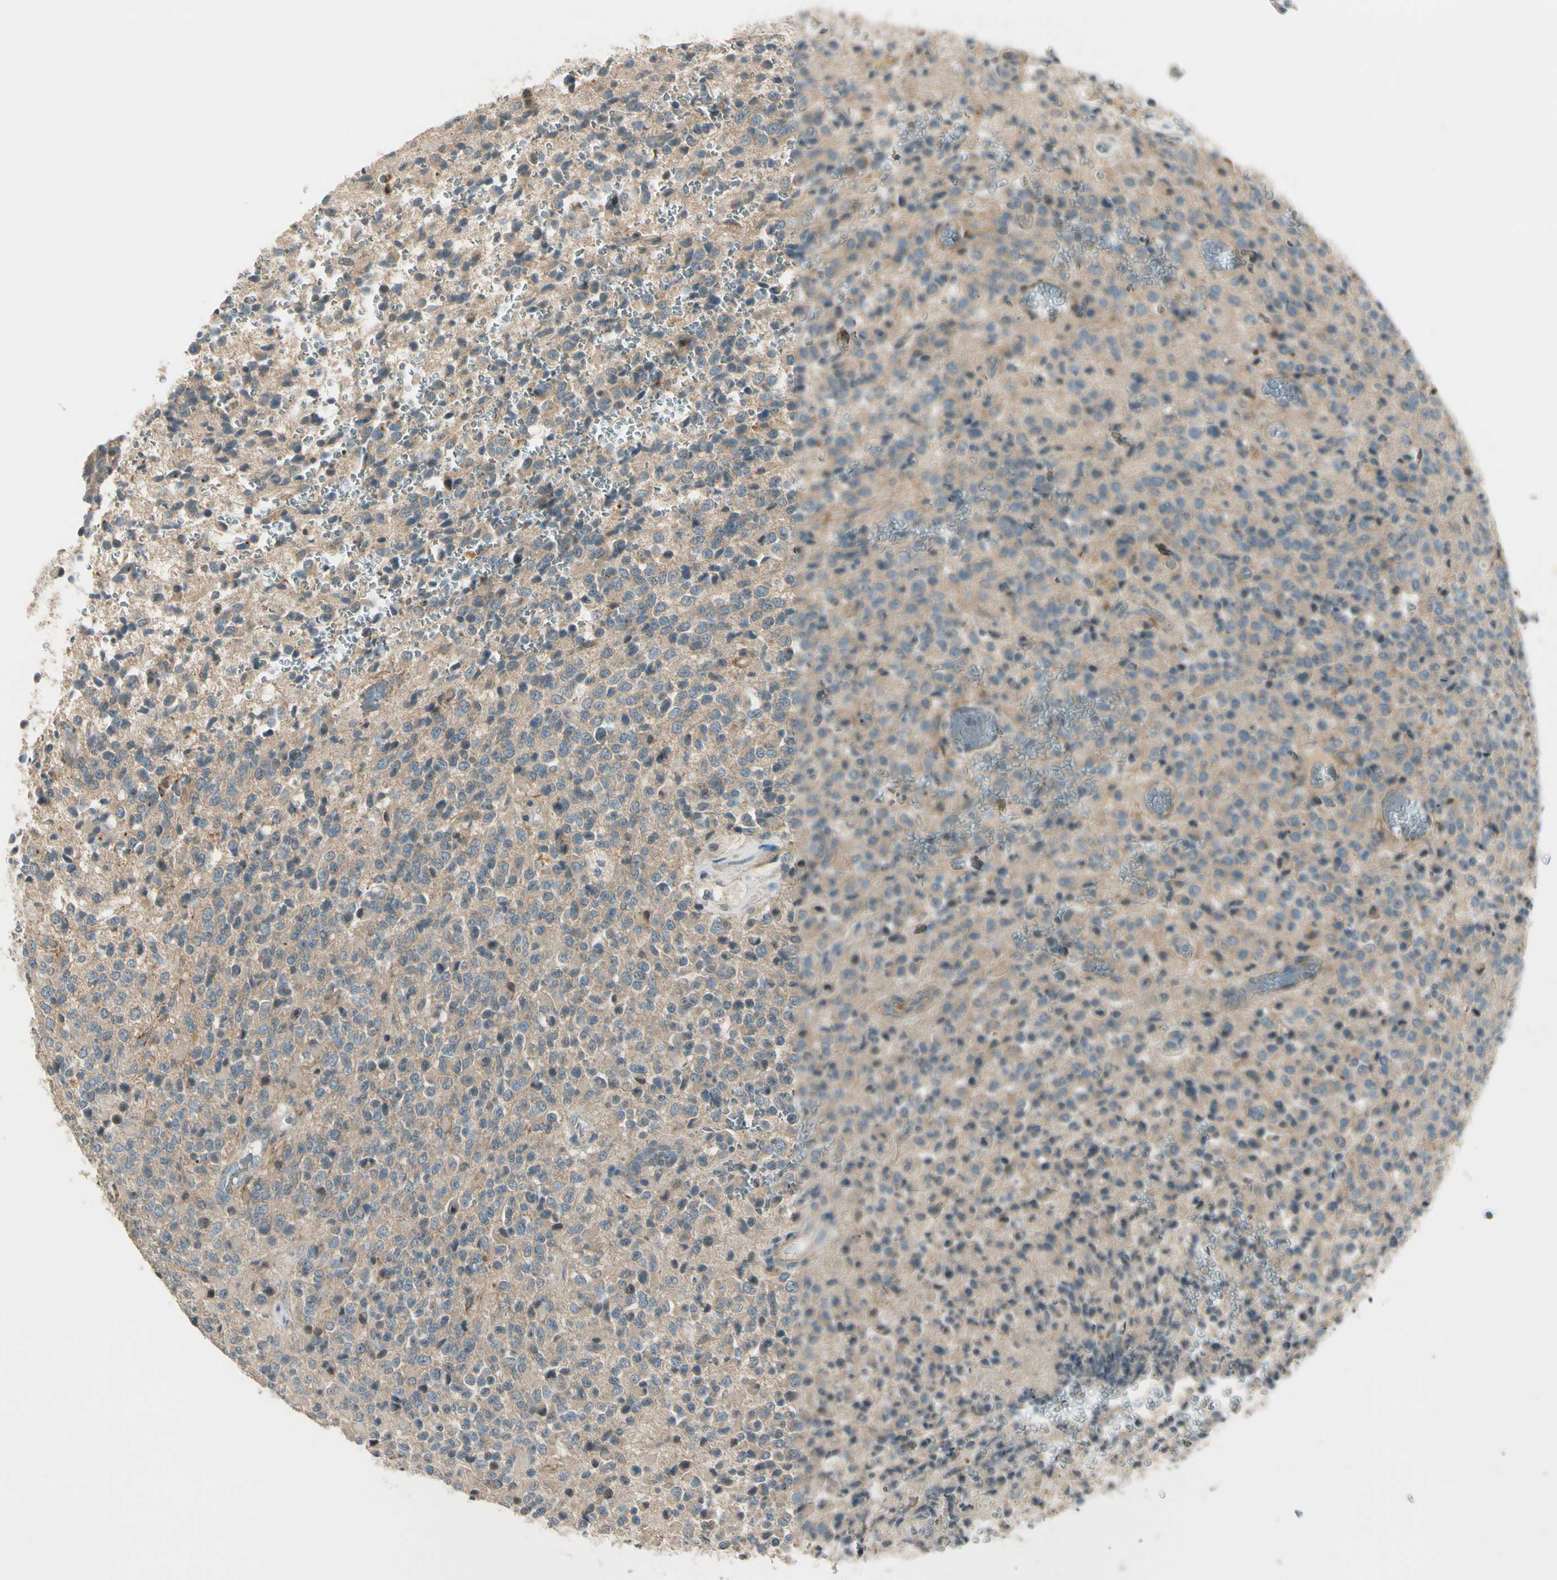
{"staining": {"intensity": "weak", "quantity": ">75%", "location": "cytoplasmic/membranous"}, "tissue": "glioma", "cell_type": "Tumor cells", "image_type": "cancer", "snomed": [{"axis": "morphology", "description": "Glioma, malignant, High grade"}, {"axis": "topography", "description": "pancreas cauda"}], "caption": "Human glioma stained for a protein (brown) demonstrates weak cytoplasmic/membranous positive staining in about >75% of tumor cells.", "gene": "PPP3CB", "patient": {"sex": "male", "age": 60}}